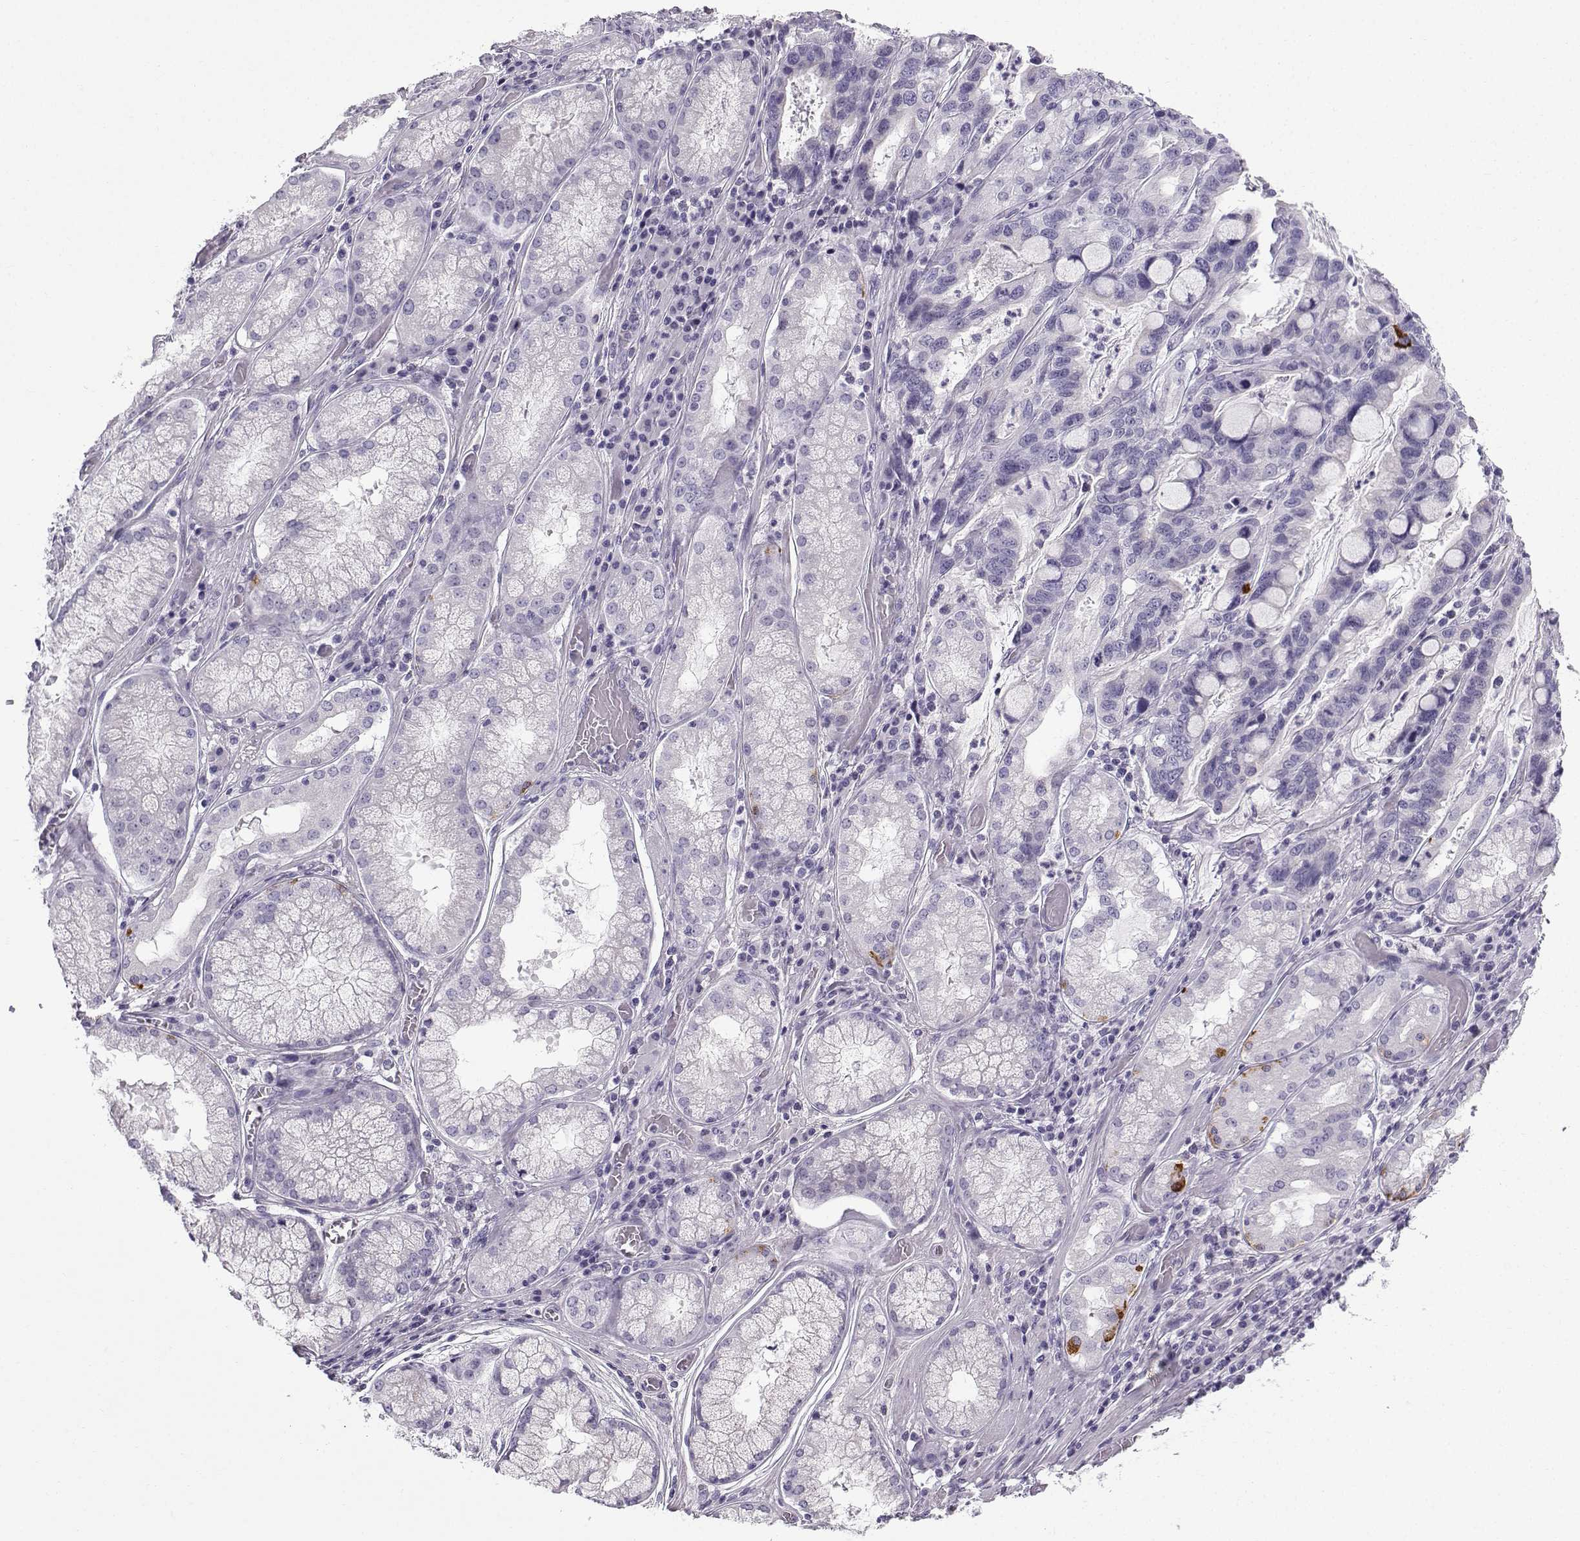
{"staining": {"intensity": "strong", "quantity": "<25%", "location": "cytoplasmic/membranous"}, "tissue": "stomach cancer", "cell_type": "Tumor cells", "image_type": "cancer", "snomed": [{"axis": "morphology", "description": "Adenocarcinoma, NOS"}, {"axis": "topography", "description": "Stomach, lower"}], "caption": "Protein expression analysis of stomach cancer (adenocarcinoma) demonstrates strong cytoplasmic/membranous staining in about <25% of tumor cells.", "gene": "ZBTB8B", "patient": {"sex": "female", "age": 76}}